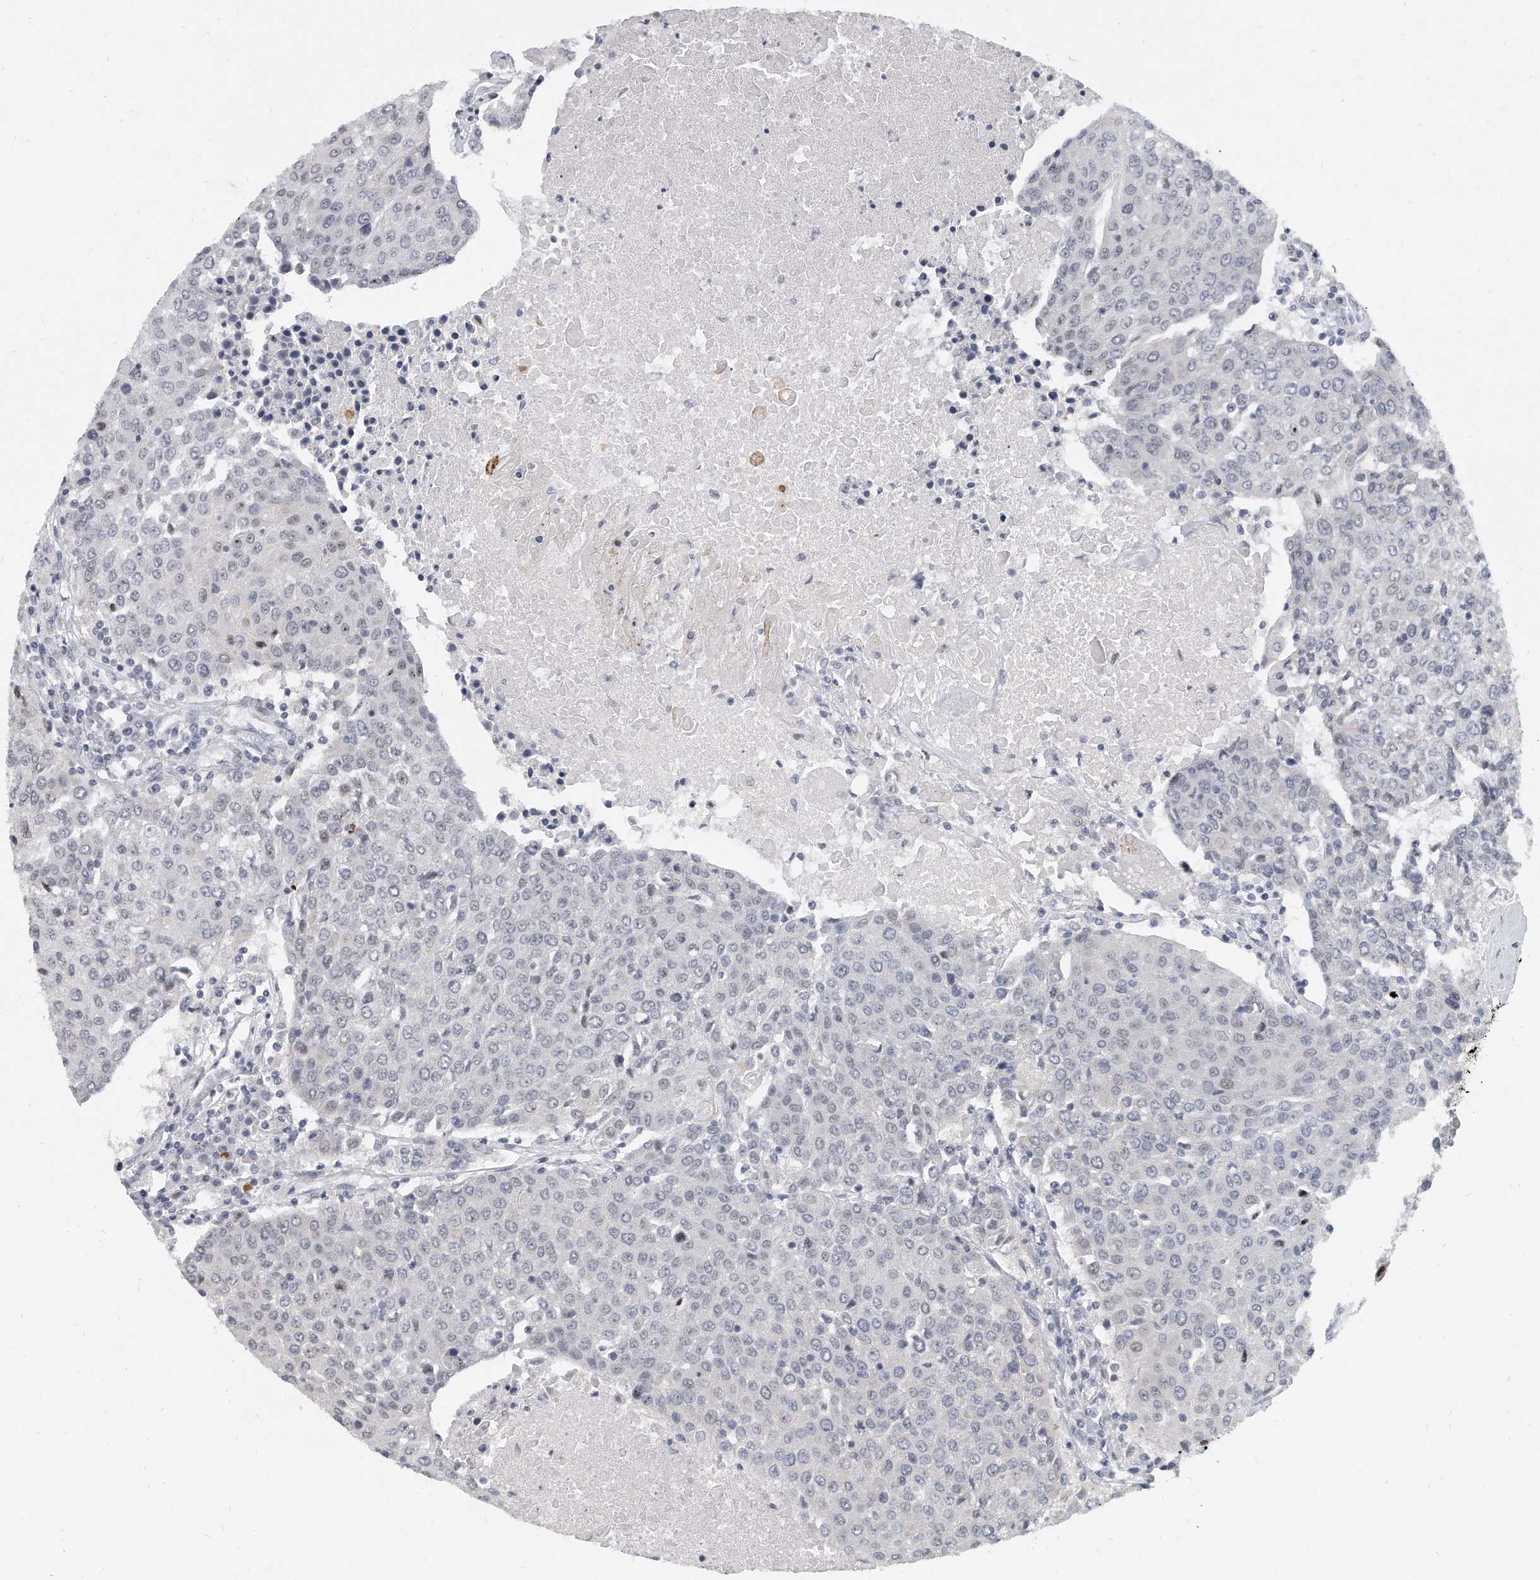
{"staining": {"intensity": "weak", "quantity": "<25%", "location": "nuclear"}, "tissue": "urothelial cancer", "cell_type": "Tumor cells", "image_type": "cancer", "snomed": [{"axis": "morphology", "description": "Urothelial carcinoma, High grade"}, {"axis": "topography", "description": "Urinary bladder"}], "caption": "The immunohistochemistry histopathology image has no significant staining in tumor cells of urothelial cancer tissue.", "gene": "TFCP2L1", "patient": {"sex": "female", "age": 85}}